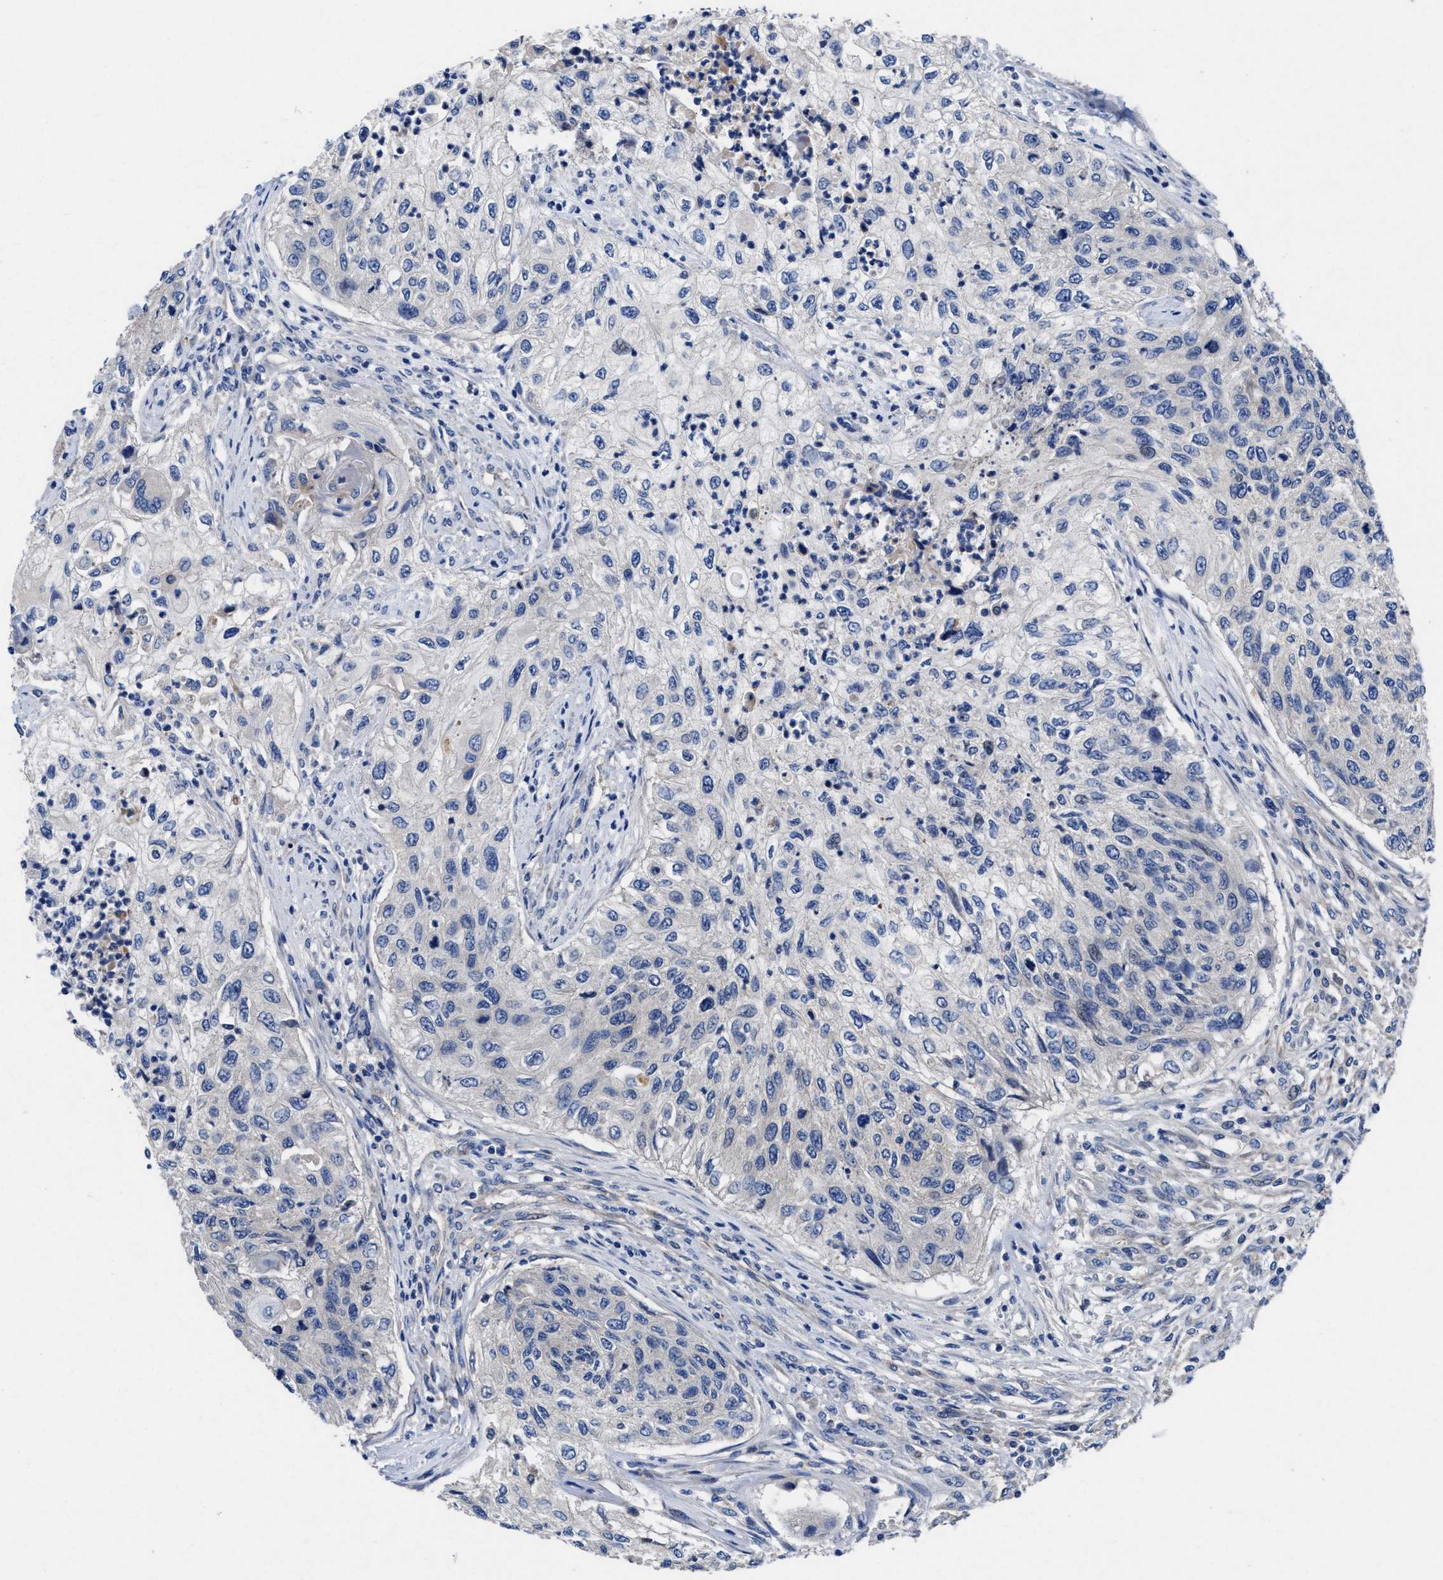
{"staining": {"intensity": "negative", "quantity": "none", "location": "none"}, "tissue": "urothelial cancer", "cell_type": "Tumor cells", "image_type": "cancer", "snomed": [{"axis": "morphology", "description": "Urothelial carcinoma, High grade"}, {"axis": "topography", "description": "Urinary bladder"}], "caption": "Urothelial cancer stained for a protein using IHC demonstrates no expression tumor cells.", "gene": "DHRS13", "patient": {"sex": "female", "age": 60}}